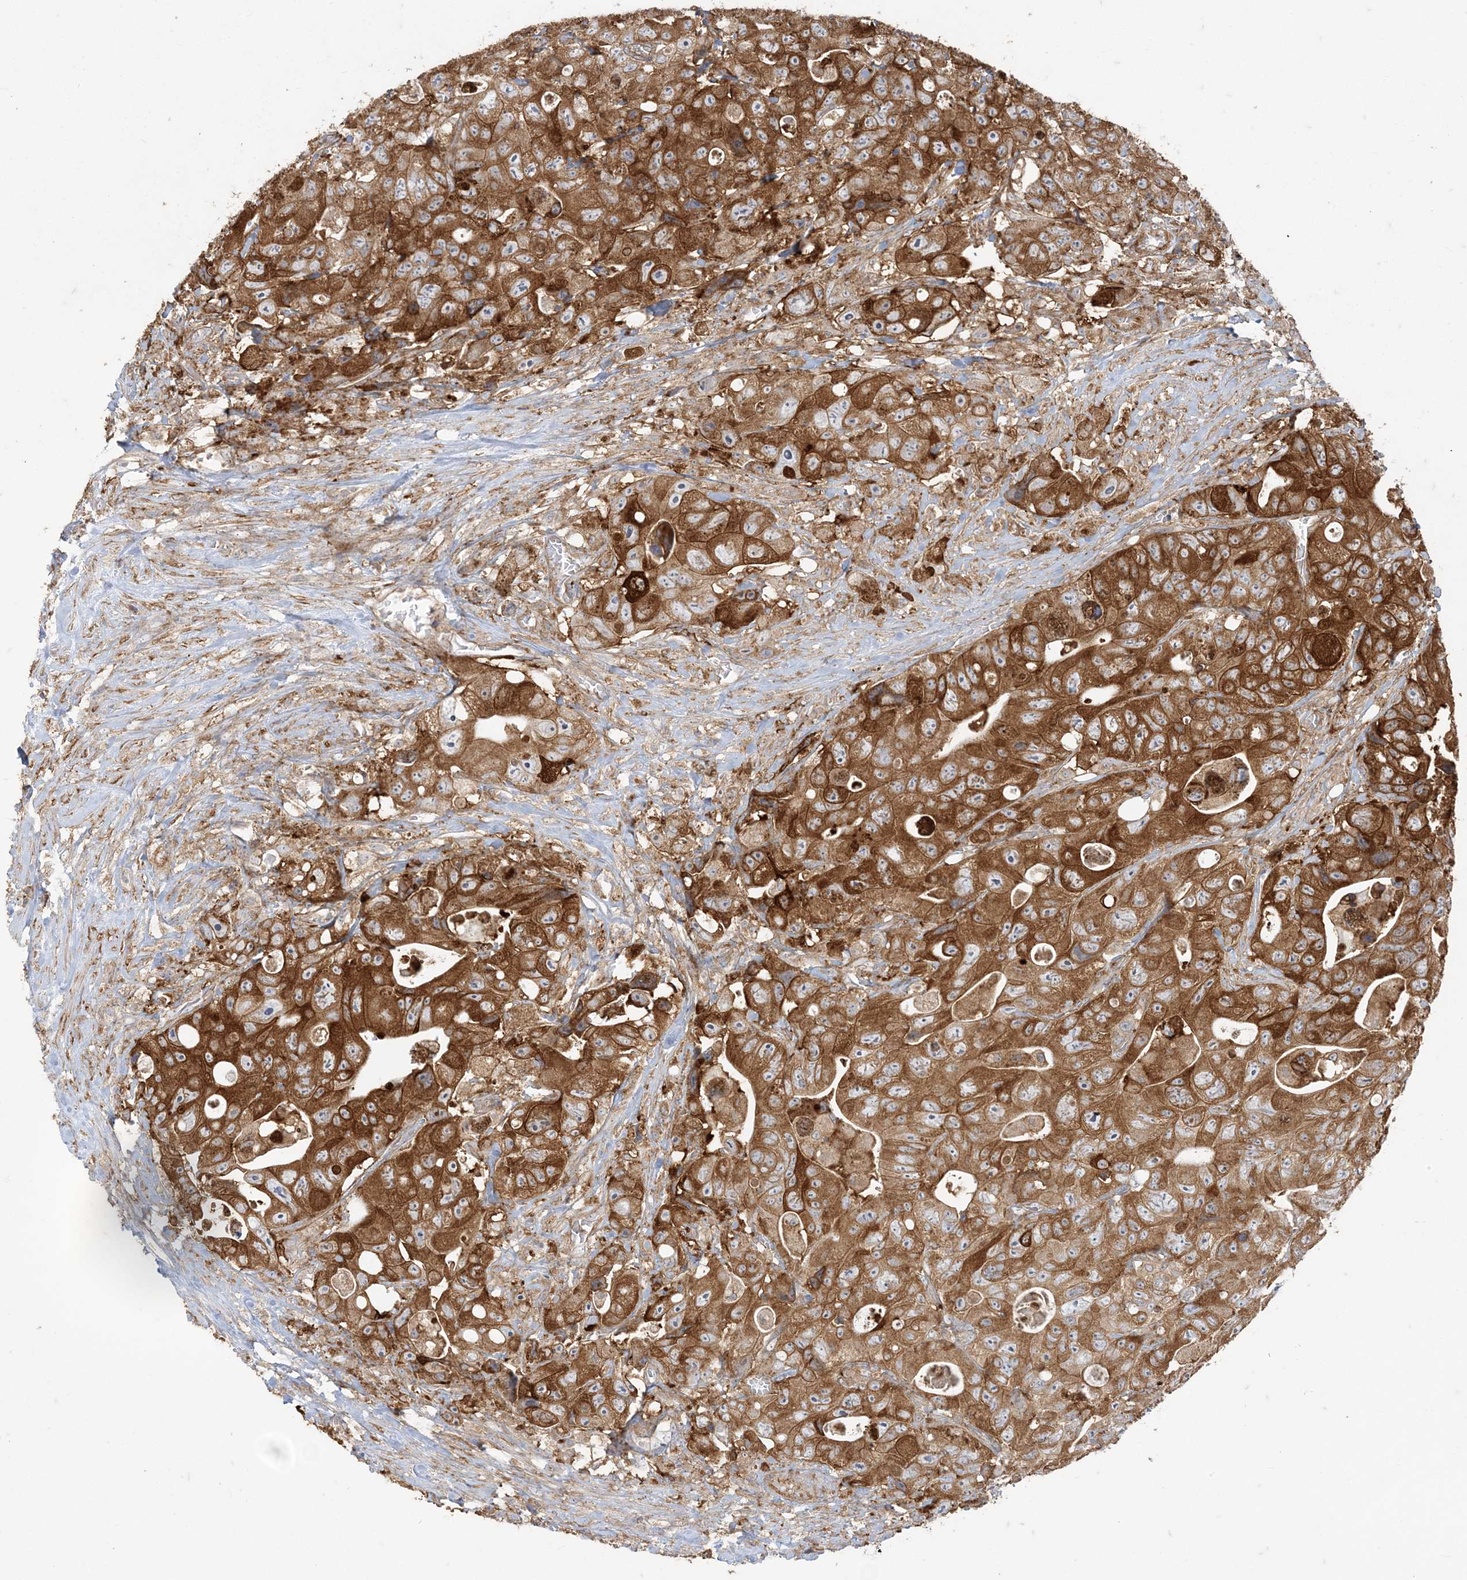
{"staining": {"intensity": "strong", "quantity": ">75%", "location": "cytoplasmic/membranous"}, "tissue": "colorectal cancer", "cell_type": "Tumor cells", "image_type": "cancer", "snomed": [{"axis": "morphology", "description": "Adenocarcinoma, NOS"}, {"axis": "topography", "description": "Colon"}], "caption": "The image shows immunohistochemical staining of colorectal adenocarcinoma. There is strong cytoplasmic/membranous positivity is identified in approximately >75% of tumor cells.", "gene": "DERL3", "patient": {"sex": "female", "age": 46}}